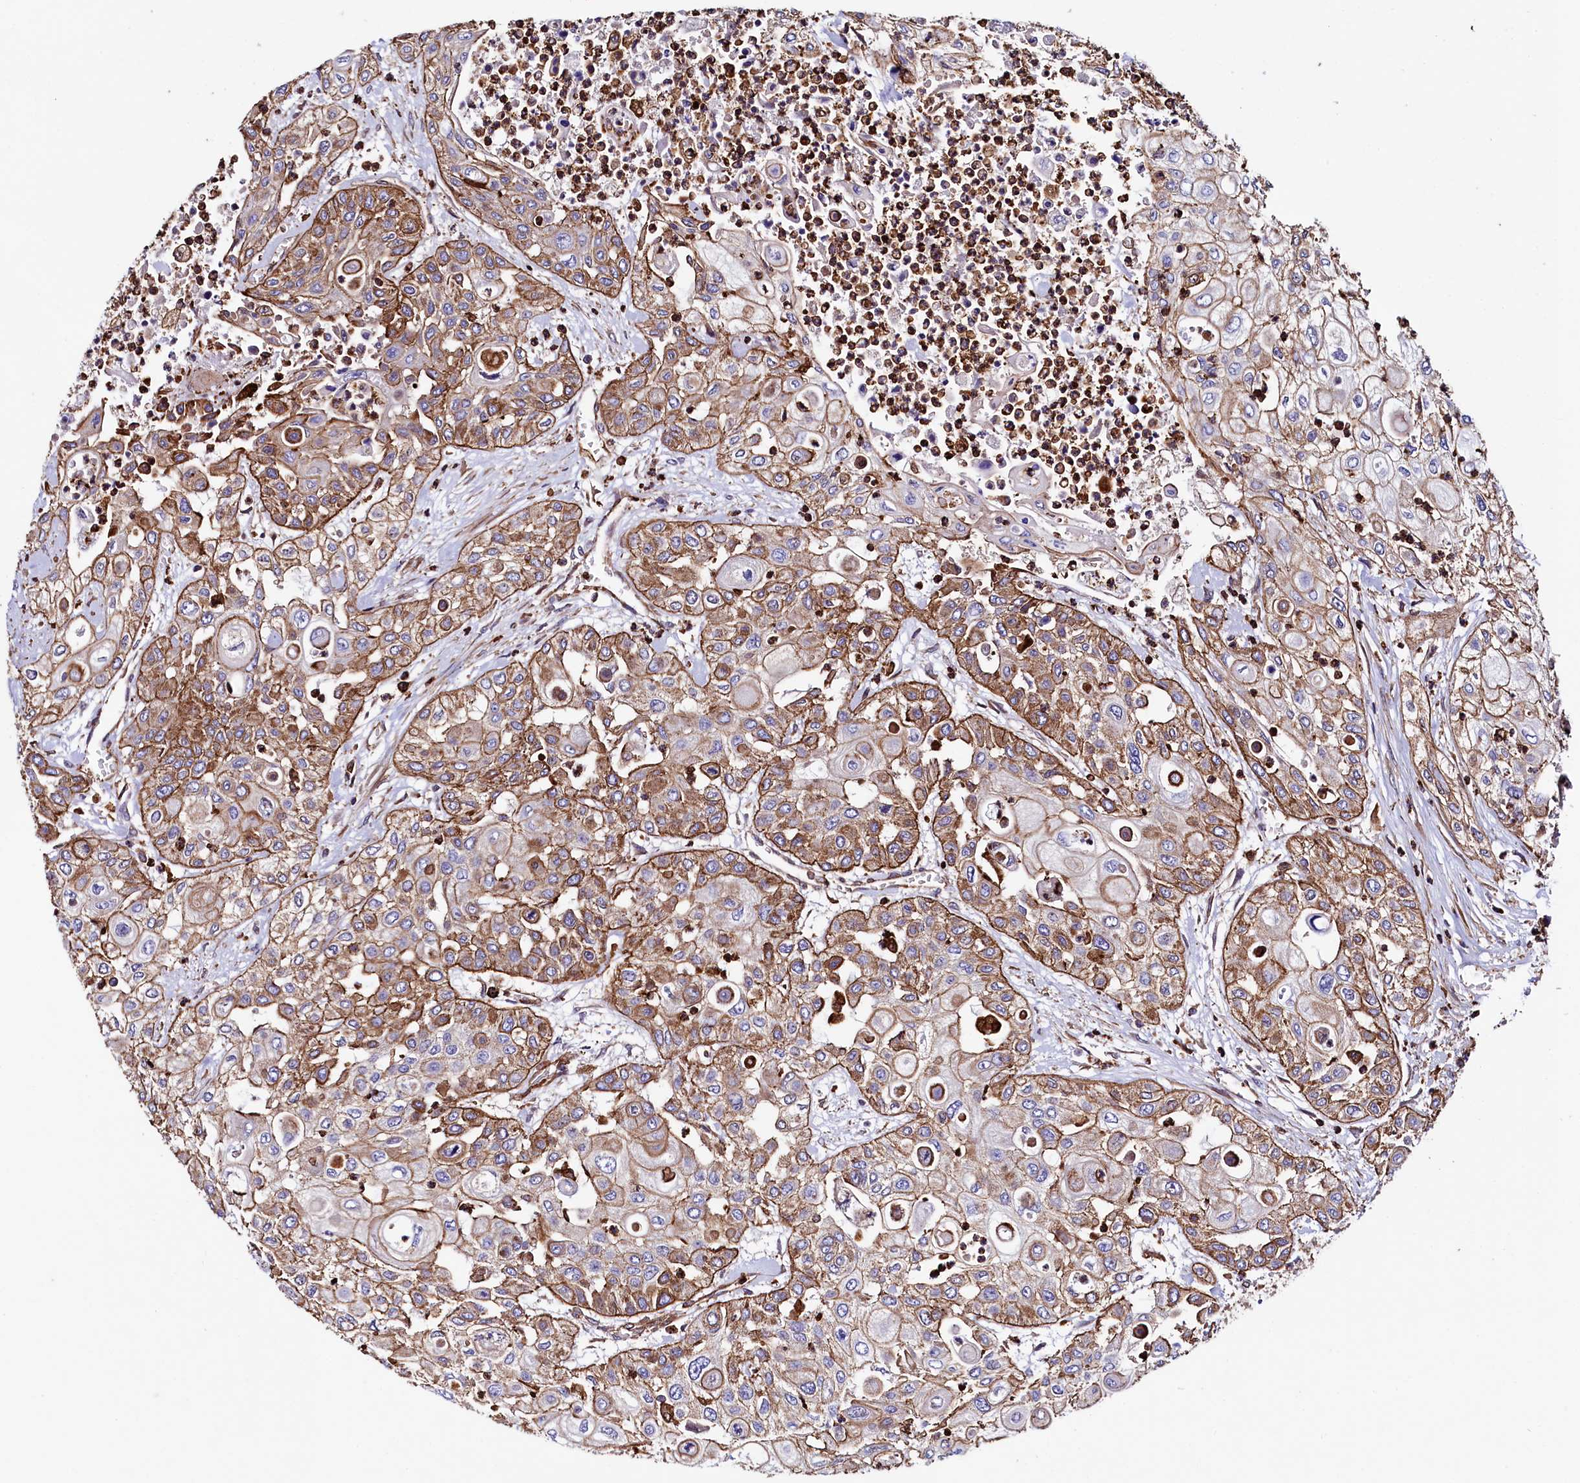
{"staining": {"intensity": "moderate", "quantity": ">75%", "location": "cytoplasmic/membranous"}, "tissue": "urothelial cancer", "cell_type": "Tumor cells", "image_type": "cancer", "snomed": [{"axis": "morphology", "description": "Urothelial carcinoma, High grade"}, {"axis": "topography", "description": "Urinary bladder"}], "caption": "Urothelial carcinoma (high-grade) stained with DAB (3,3'-diaminobenzidine) immunohistochemistry displays medium levels of moderate cytoplasmic/membranous positivity in about >75% of tumor cells.", "gene": "STAMBPL1", "patient": {"sex": "female", "age": 79}}